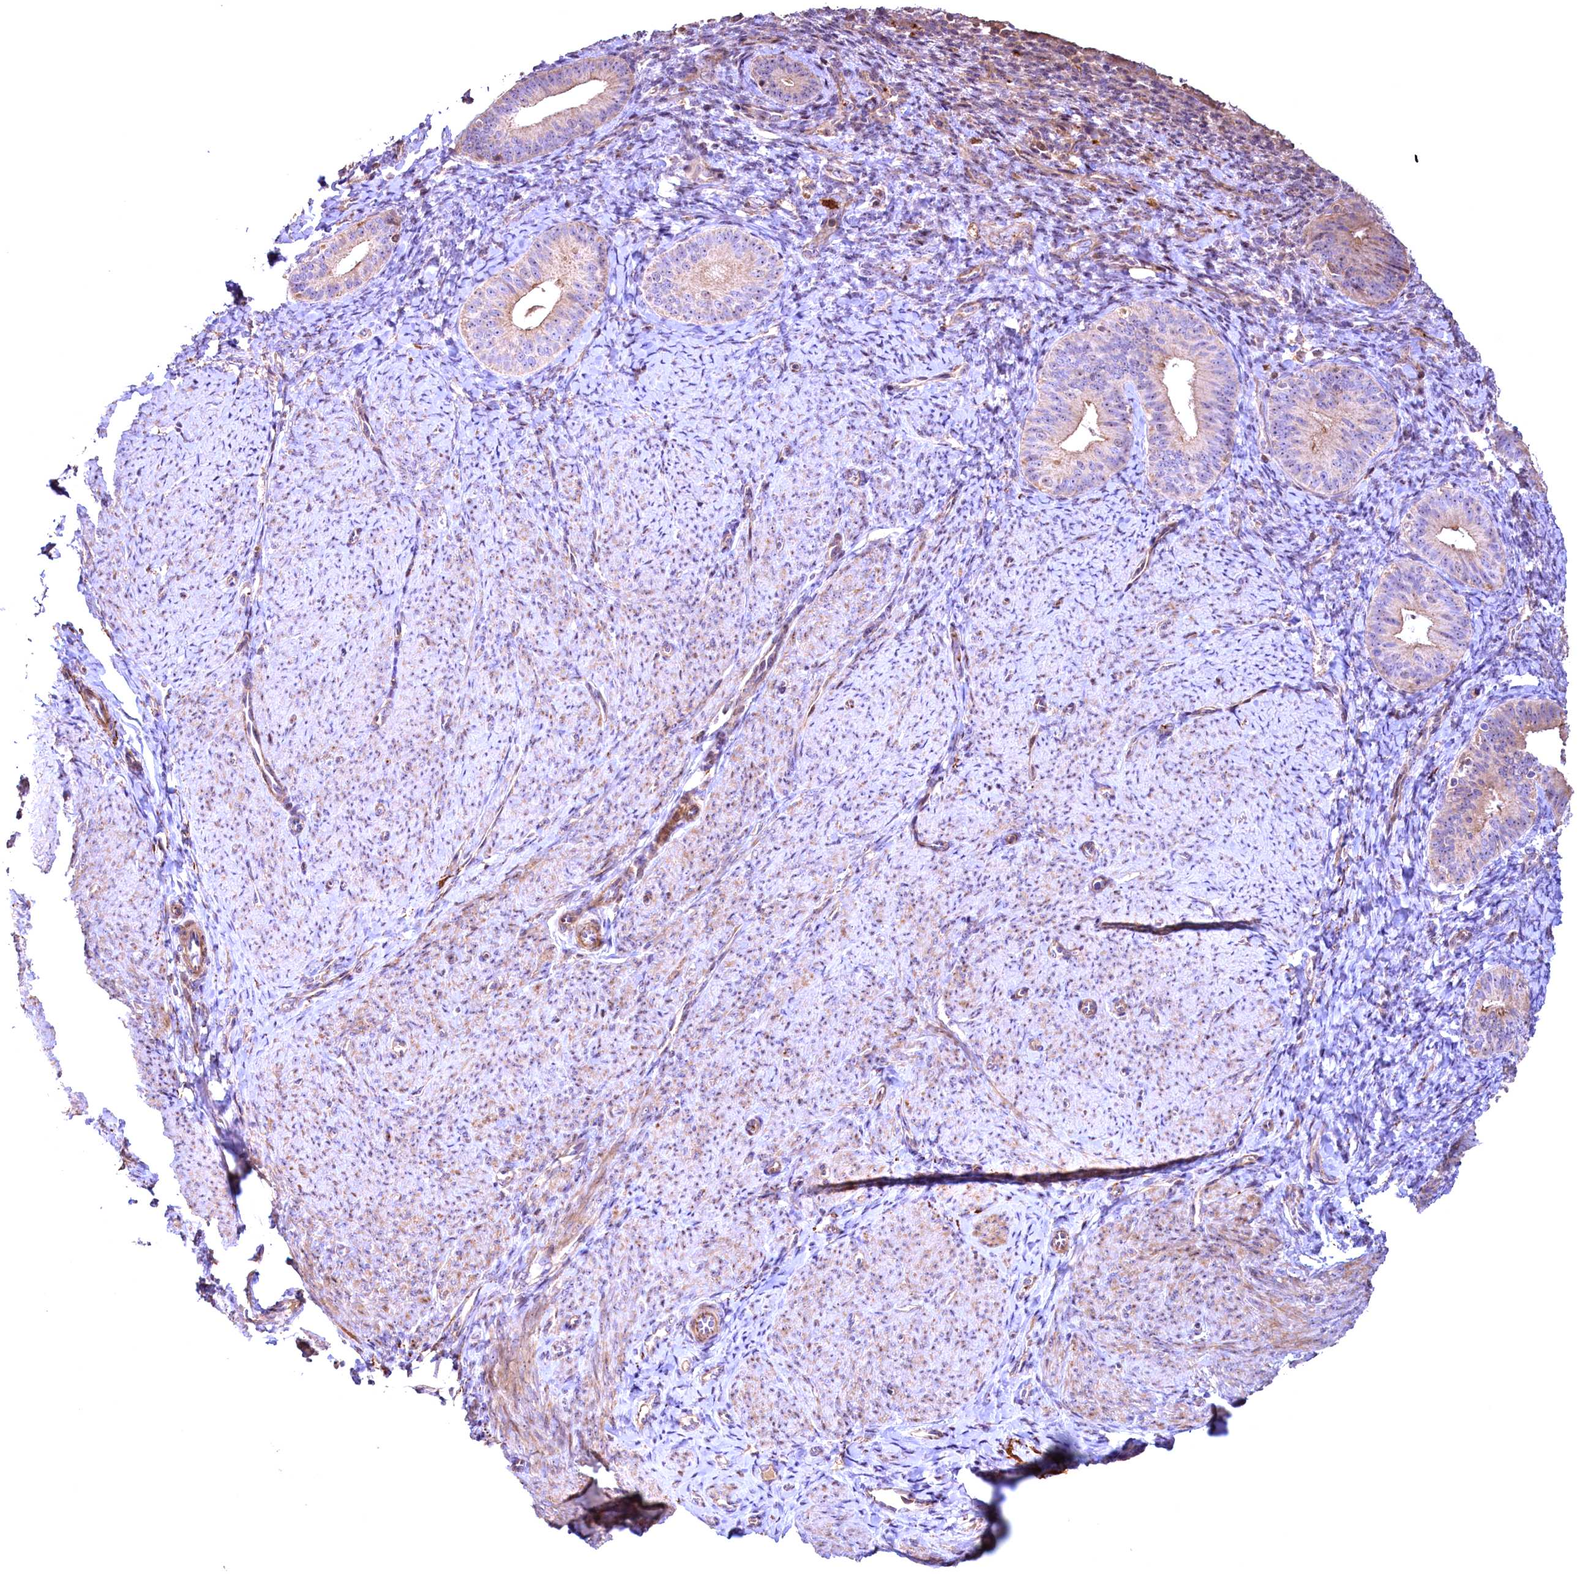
{"staining": {"intensity": "weak", "quantity": "<25%", "location": "cytoplasmic/membranous"}, "tissue": "endometrium", "cell_type": "Cells in endometrial stroma", "image_type": "normal", "snomed": [{"axis": "morphology", "description": "Normal tissue, NOS"}, {"axis": "topography", "description": "Endometrium"}], "caption": "Immunohistochemical staining of unremarkable human endometrium displays no significant positivity in cells in endometrial stroma. Brightfield microscopy of immunohistochemistry (IHC) stained with DAB (brown) and hematoxylin (blue), captured at high magnification.", "gene": "FUZ", "patient": {"sex": "female", "age": 65}}